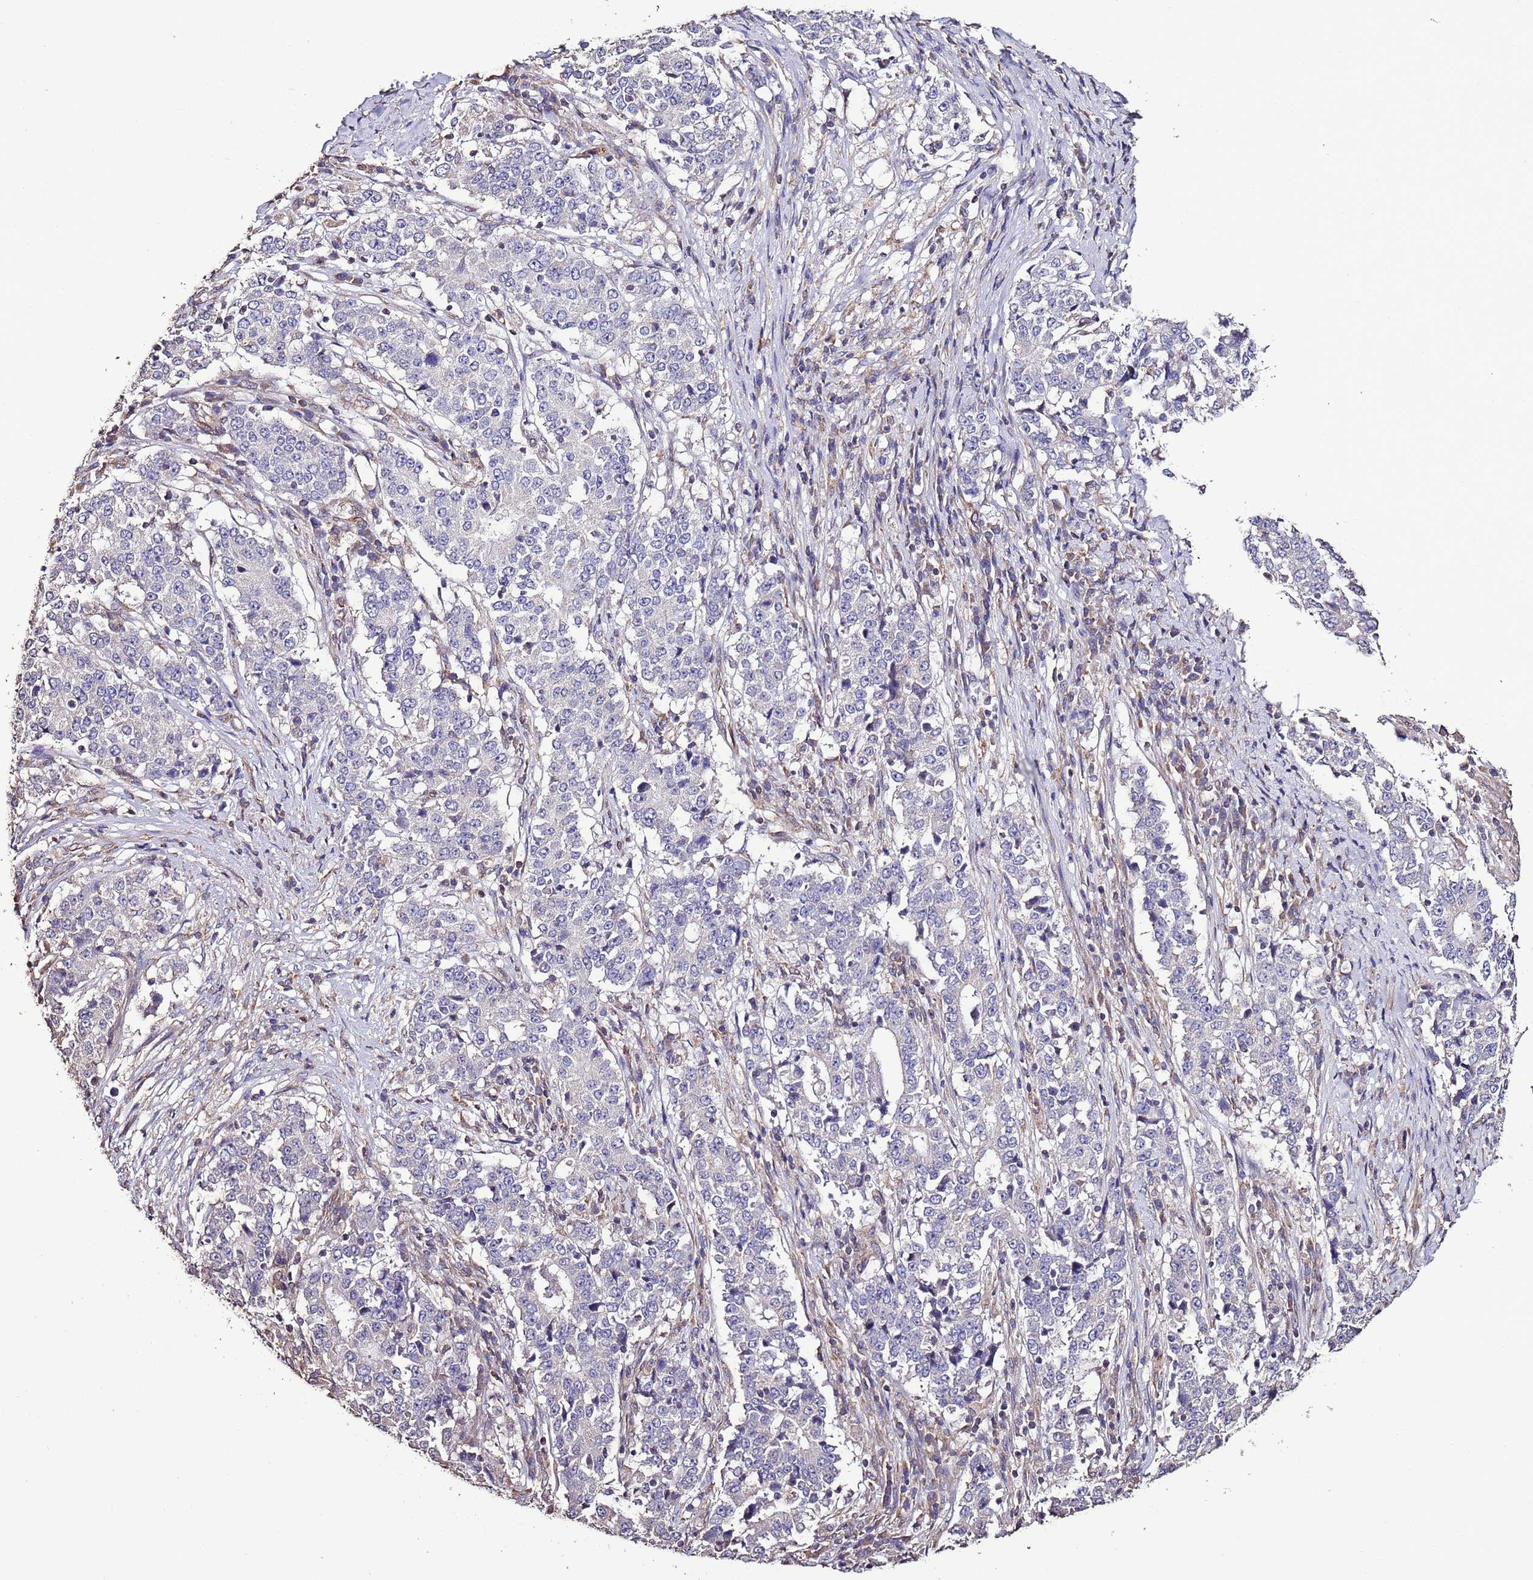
{"staining": {"intensity": "negative", "quantity": "none", "location": "none"}, "tissue": "stomach cancer", "cell_type": "Tumor cells", "image_type": "cancer", "snomed": [{"axis": "morphology", "description": "Adenocarcinoma, NOS"}, {"axis": "topography", "description": "Stomach"}], "caption": "A micrograph of human stomach cancer is negative for staining in tumor cells.", "gene": "SLC41A3", "patient": {"sex": "male", "age": 59}}